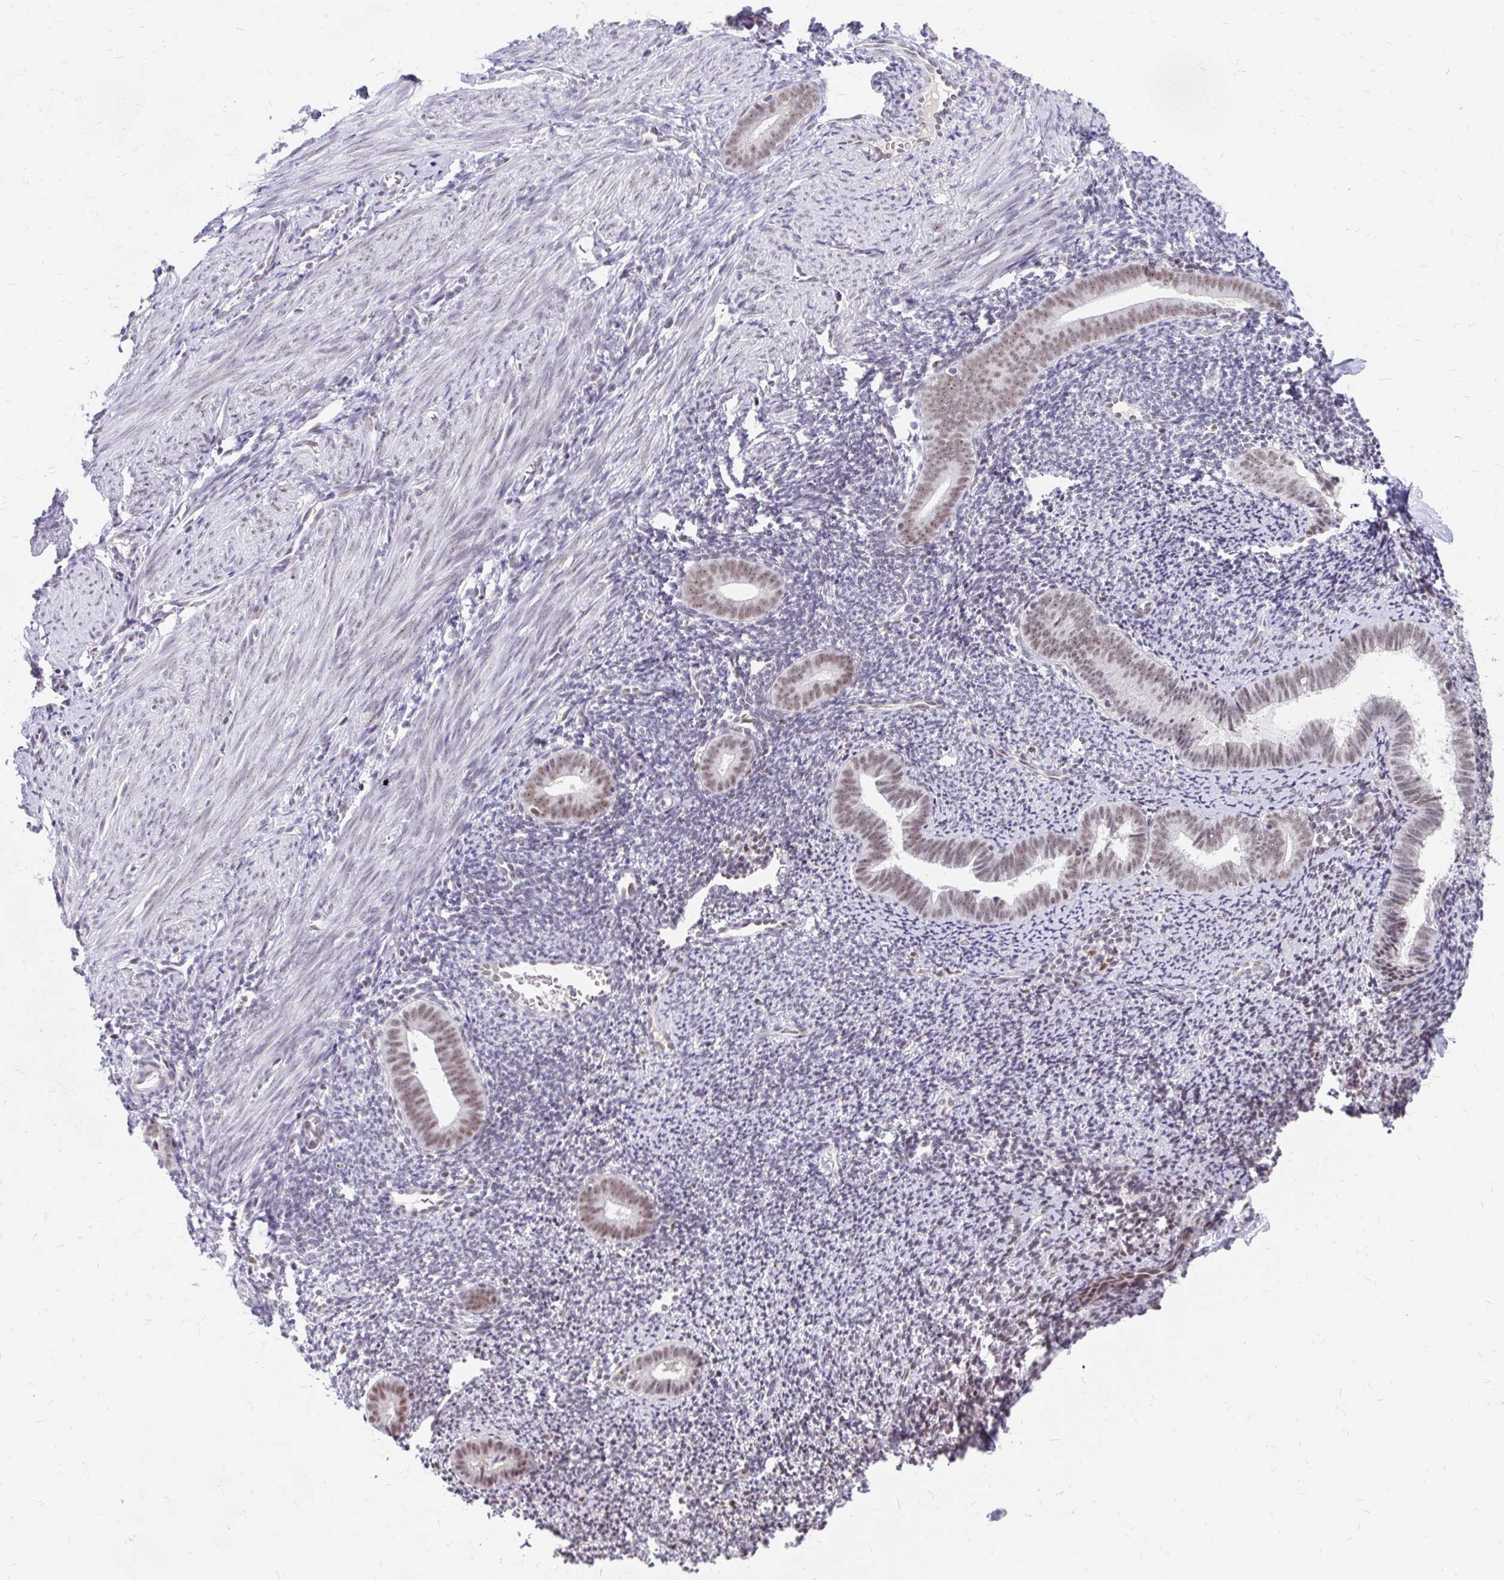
{"staining": {"intensity": "moderate", "quantity": "<25%", "location": "nuclear"}, "tissue": "endometrium", "cell_type": "Cells in endometrial stroma", "image_type": "normal", "snomed": [{"axis": "morphology", "description": "Normal tissue, NOS"}, {"axis": "topography", "description": "Endometrium"}], "caption": "Brown immunohistochemical staining in unremarkable human endometrium reveals moderate nuclear expression in about <25% of cells in endometrial stroma.", "gene": "GTF2H1", "patient": {"sex": "female", "age": 39}}